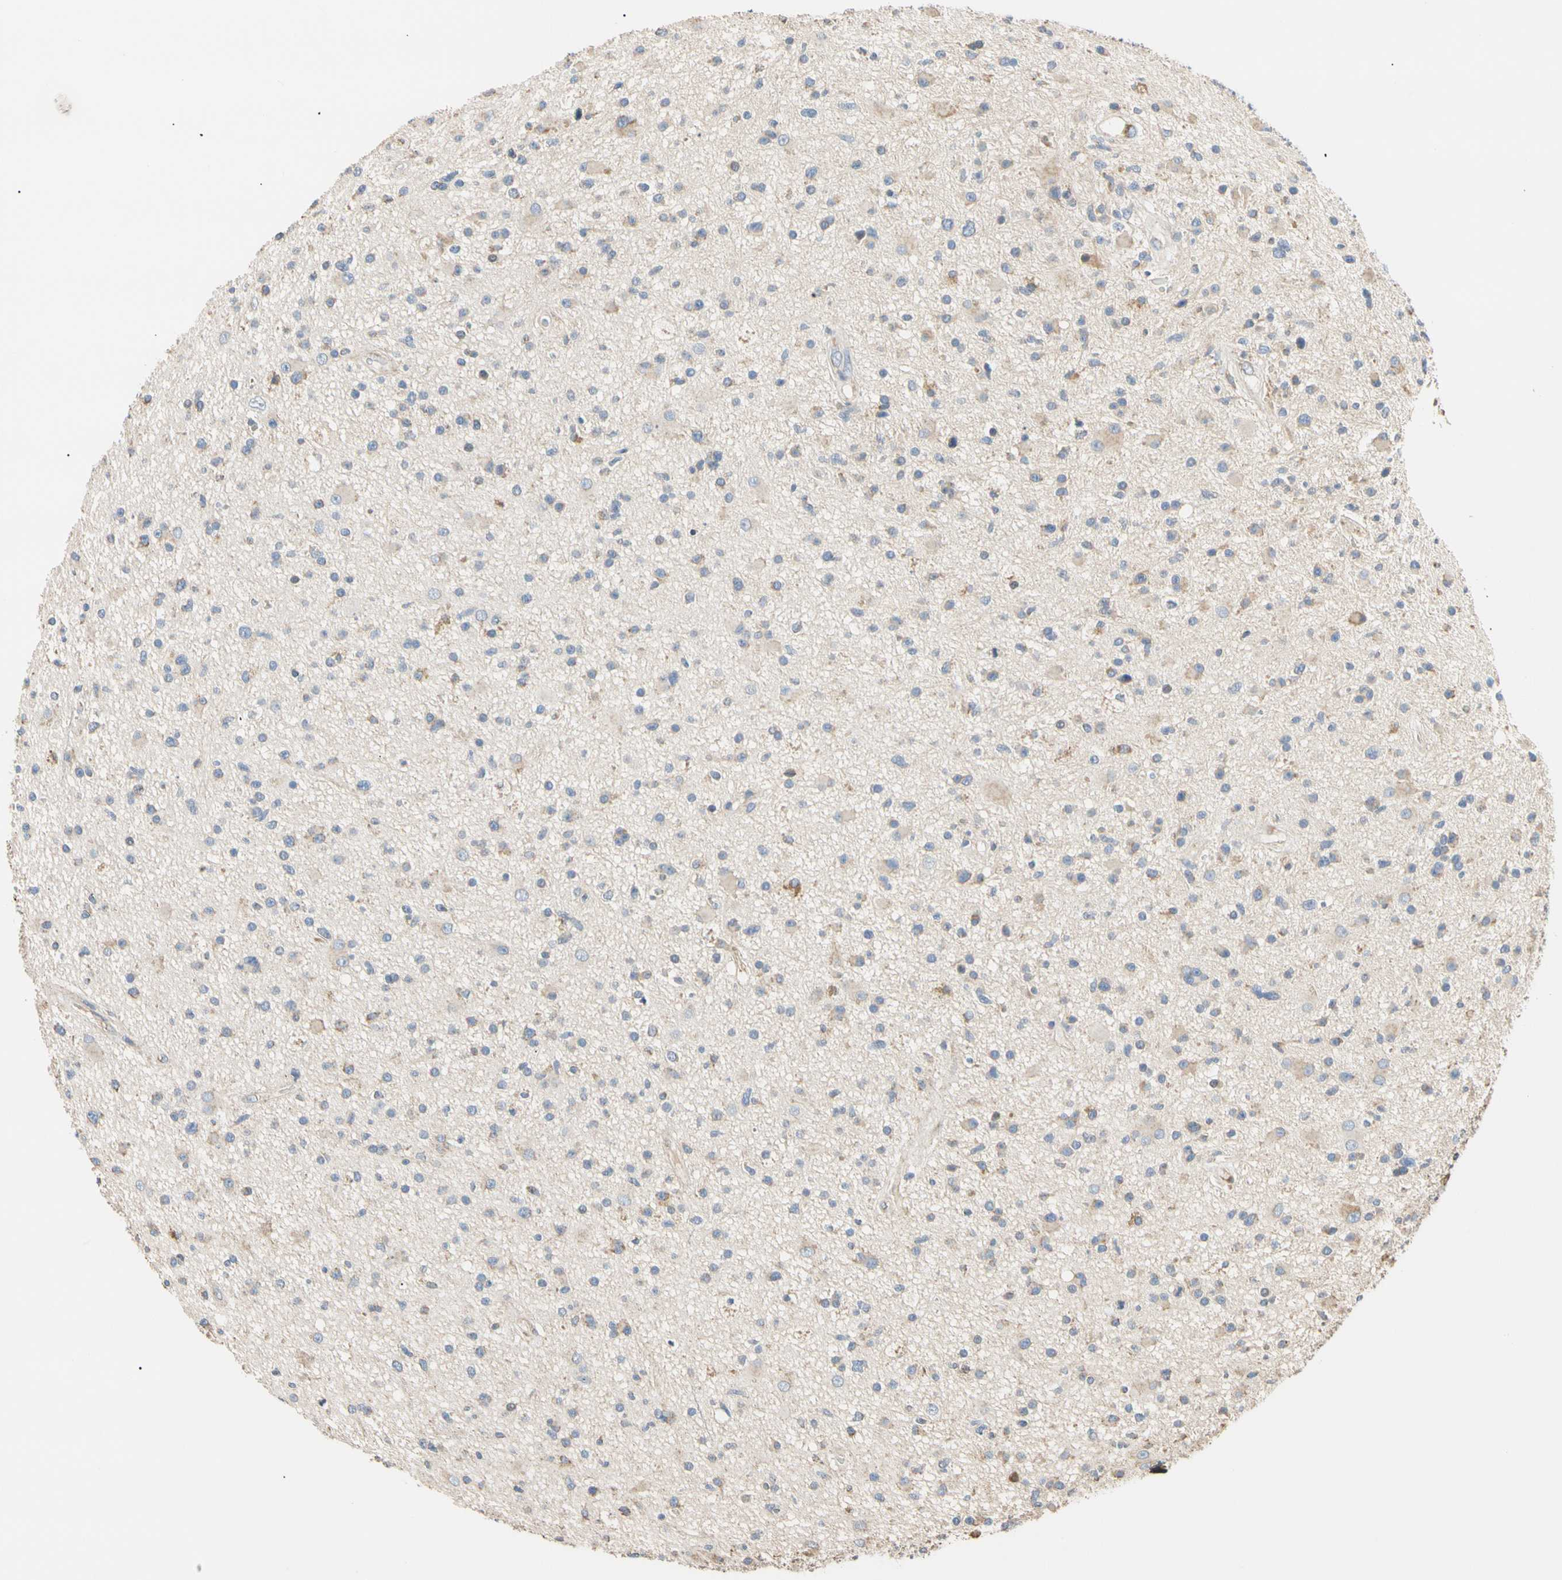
{"staining": {"intensity": "weak", "quantity": "<25%", "location": "cytoplasmic/membranous"}, "tissue": "glioma", "cell_type": "Tumor cells", "image_type": "cancer", "snomed": [{"axis": "morphology", "description": "Glioma, malignant, High grade"}, {"axis": "topography", "description": "Brain"}], "caption": "The image exhibits no significant expression in tumor cells of malignant glioma (high-grade).", "gene": "PLGRKT", "patient": {"sex": "male", "age": 33}}